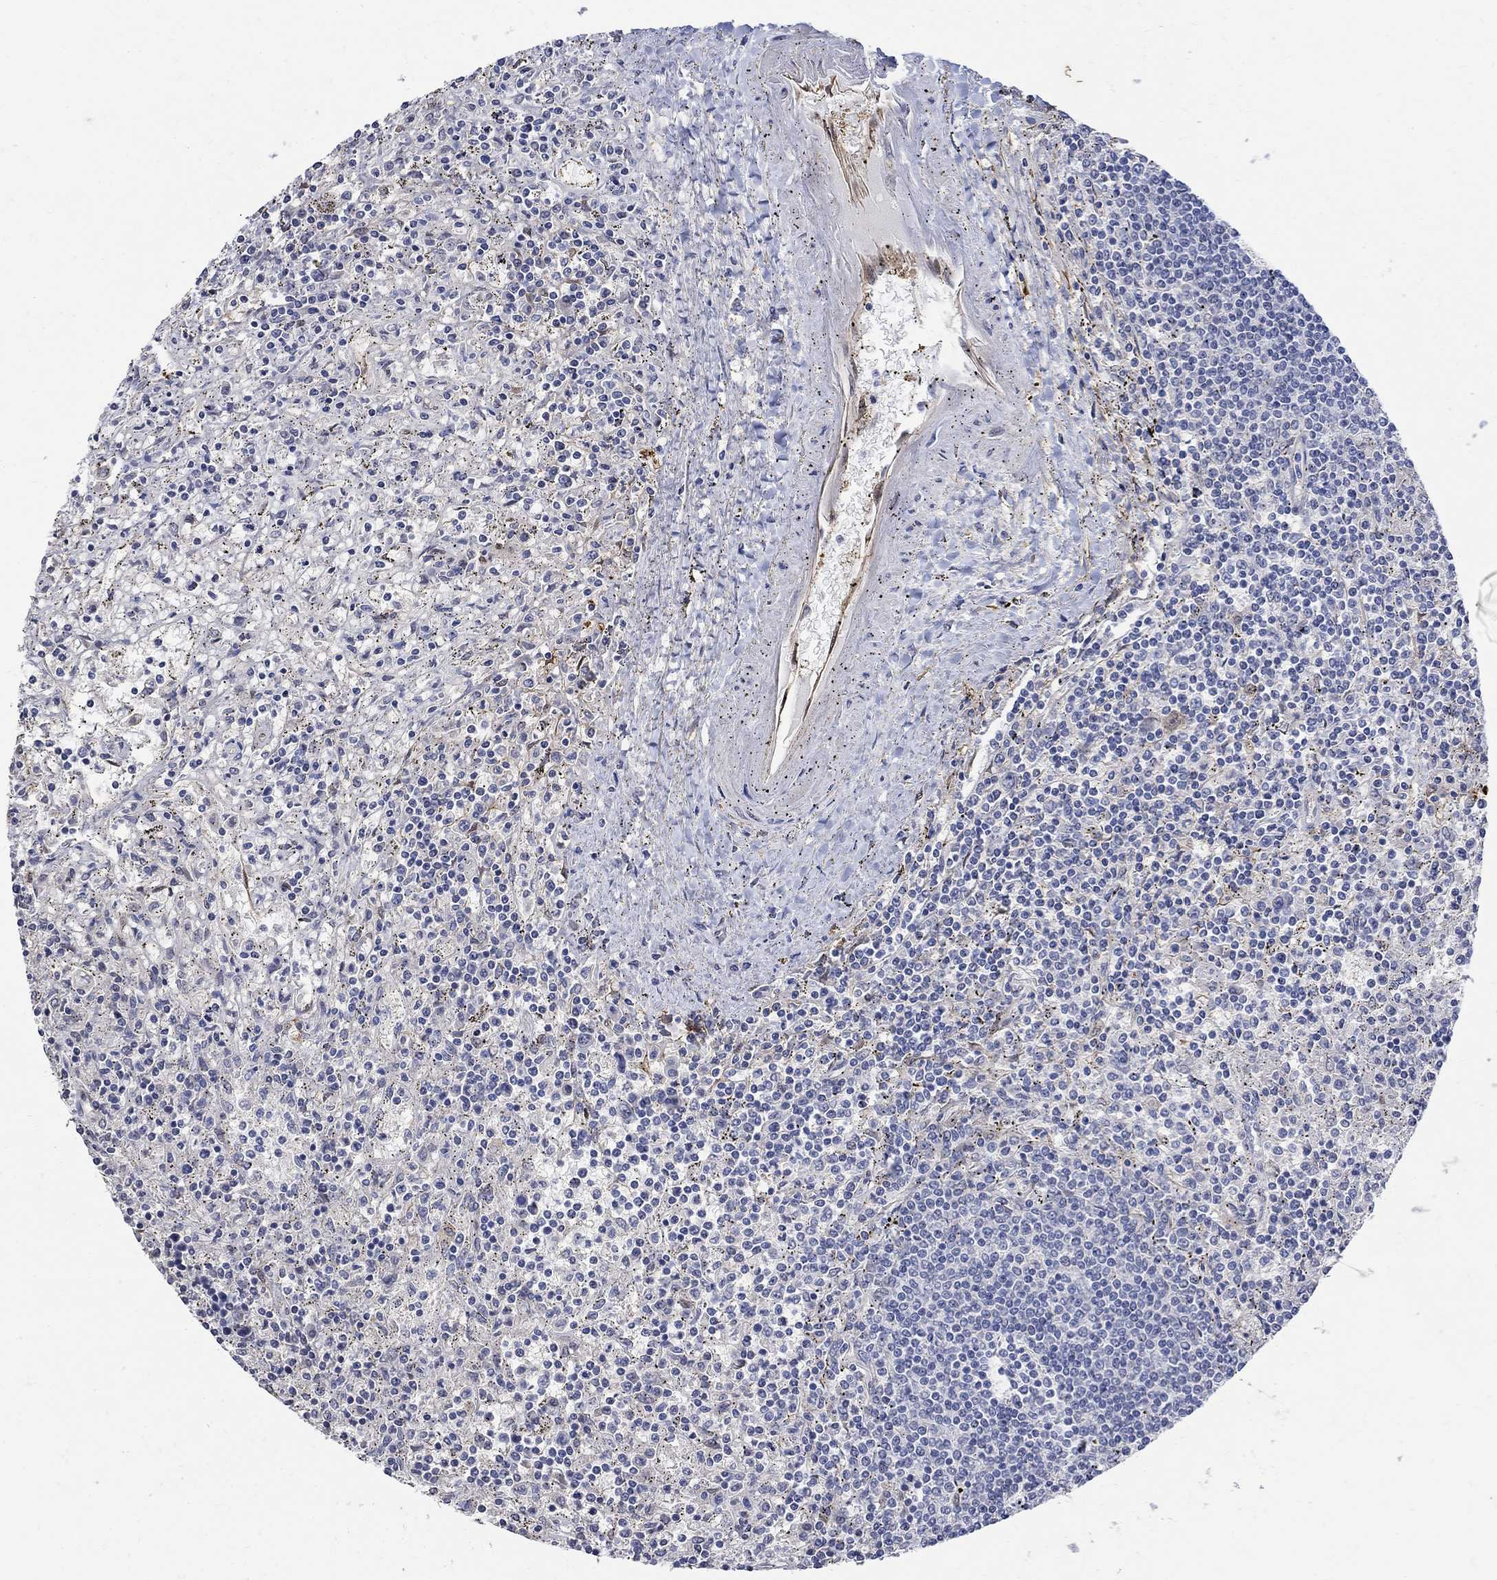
{"staining": {"intensity": "negative", "quantity": "none", "location": "none"}, "tissue": "lymphoma", "cell_type": "Tumor cells", "image_type": "cancer", "snomed": [{"axis": "morphology", "description": "Malignant lymphoma, non-Hodgkin's type, Low grade"}, {"axis": "topography", "description": "Spleen"}], "caption": "A micrograph of low-grade malignant lymphoma, non-Hodgkin's type stained for a protein exhibits no brown staining in tumor cells. (DAB immunohistochemistry with hematoxylin counter stain).", "gene": "TGM2", "patient": {"sex": "male", "age": 62}}